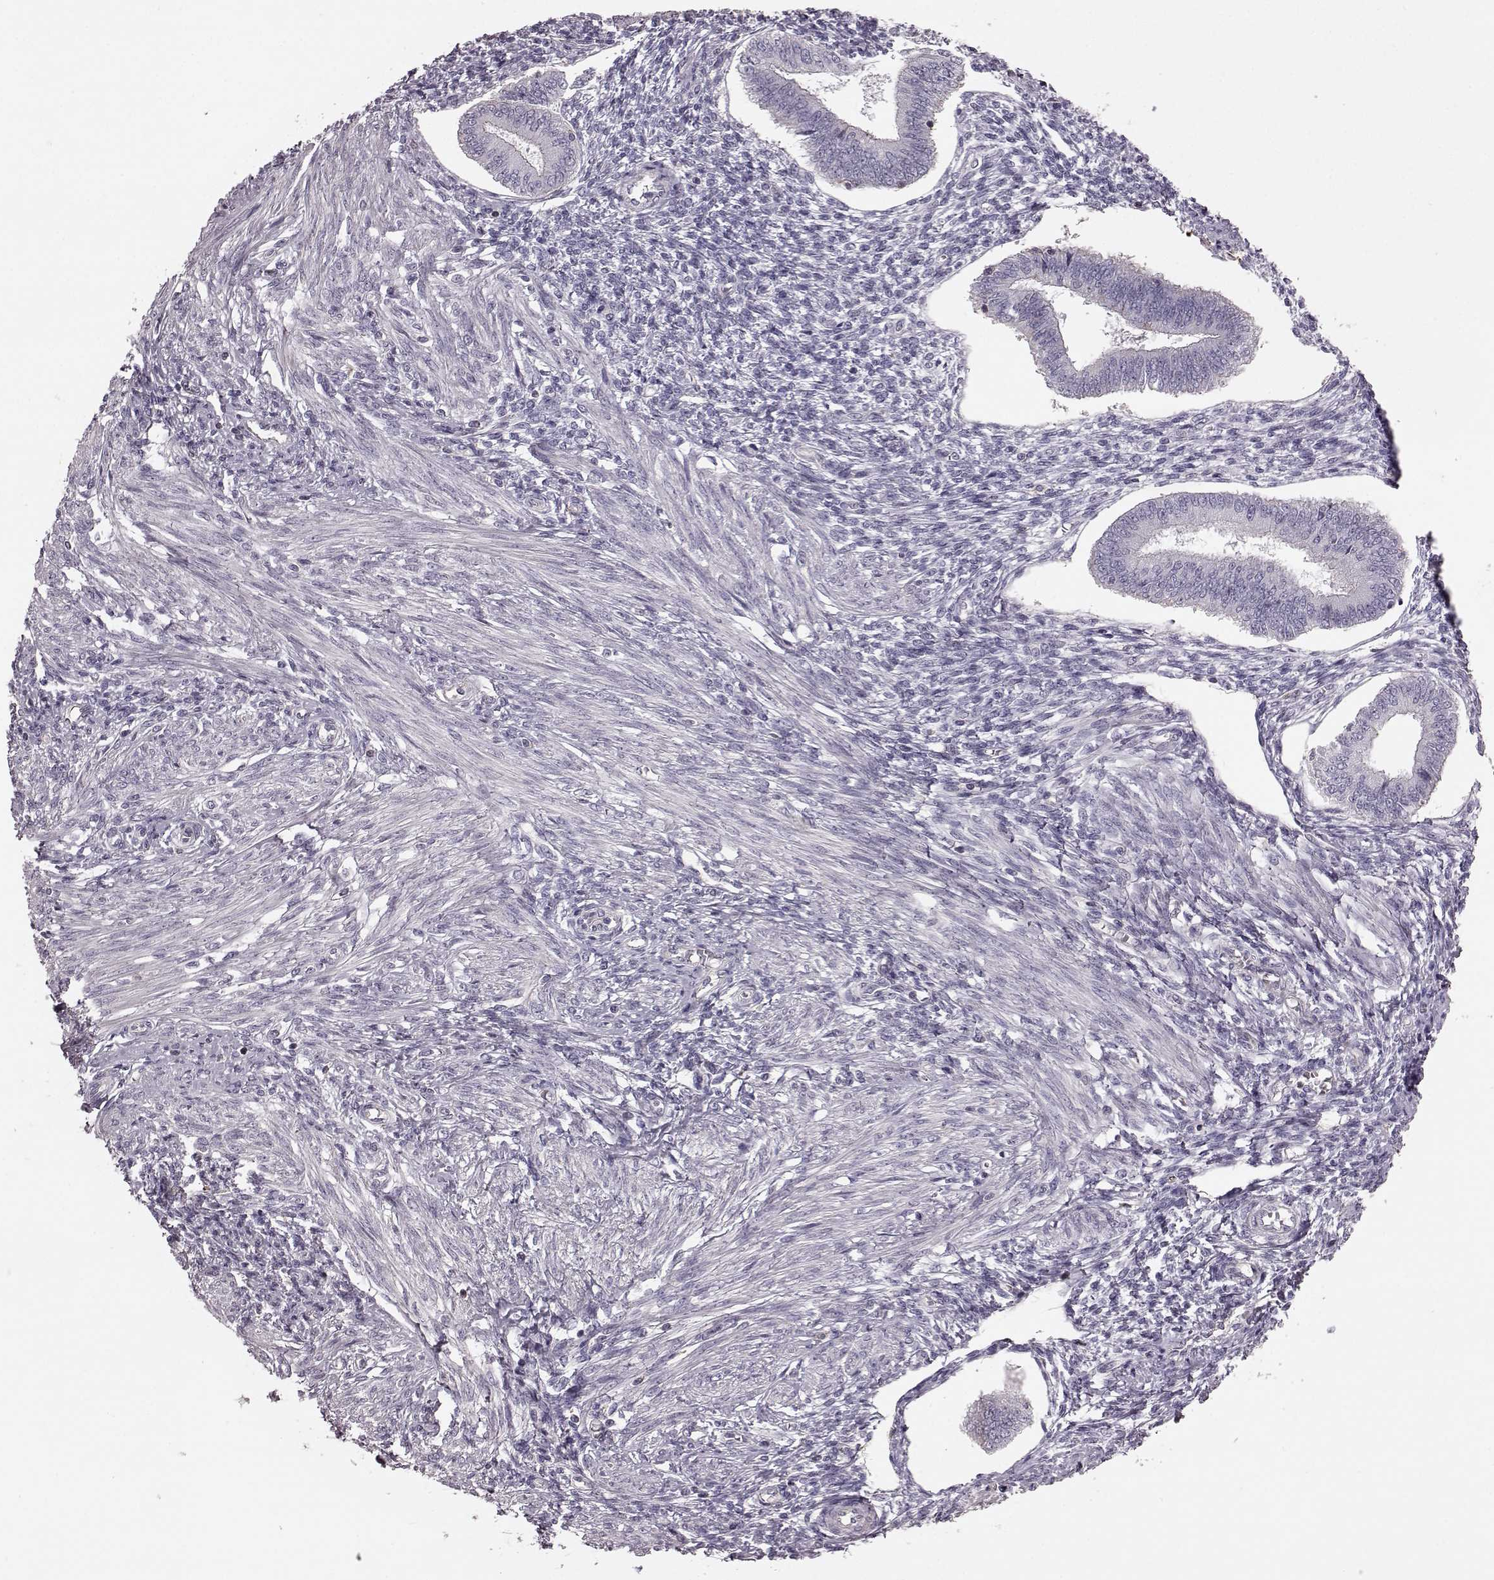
{"staining": {"intensity": "negative", "quantity": "none", "location": "none"}, "tissue": "endometrium", "cell_type": "Cells in endometrial stroma", "image_type": "normal", "snomed": [{"axis": "morphology", "description": "Normal tissue, NOS"}, {"axis": "topography", "description": "Endometrium"}], "caption": "This photomicrograph is of benign endometrium stained with IHC to label a protein in brown with the nuclei are counter-stained blue. There is no positivity in cells in endometrial stroma. (DAB immunohistochemistry (IHC) with hematoxylin counter stain).", "gene": "PDCD1", "patient": {"sex": "female", "age": 42}}